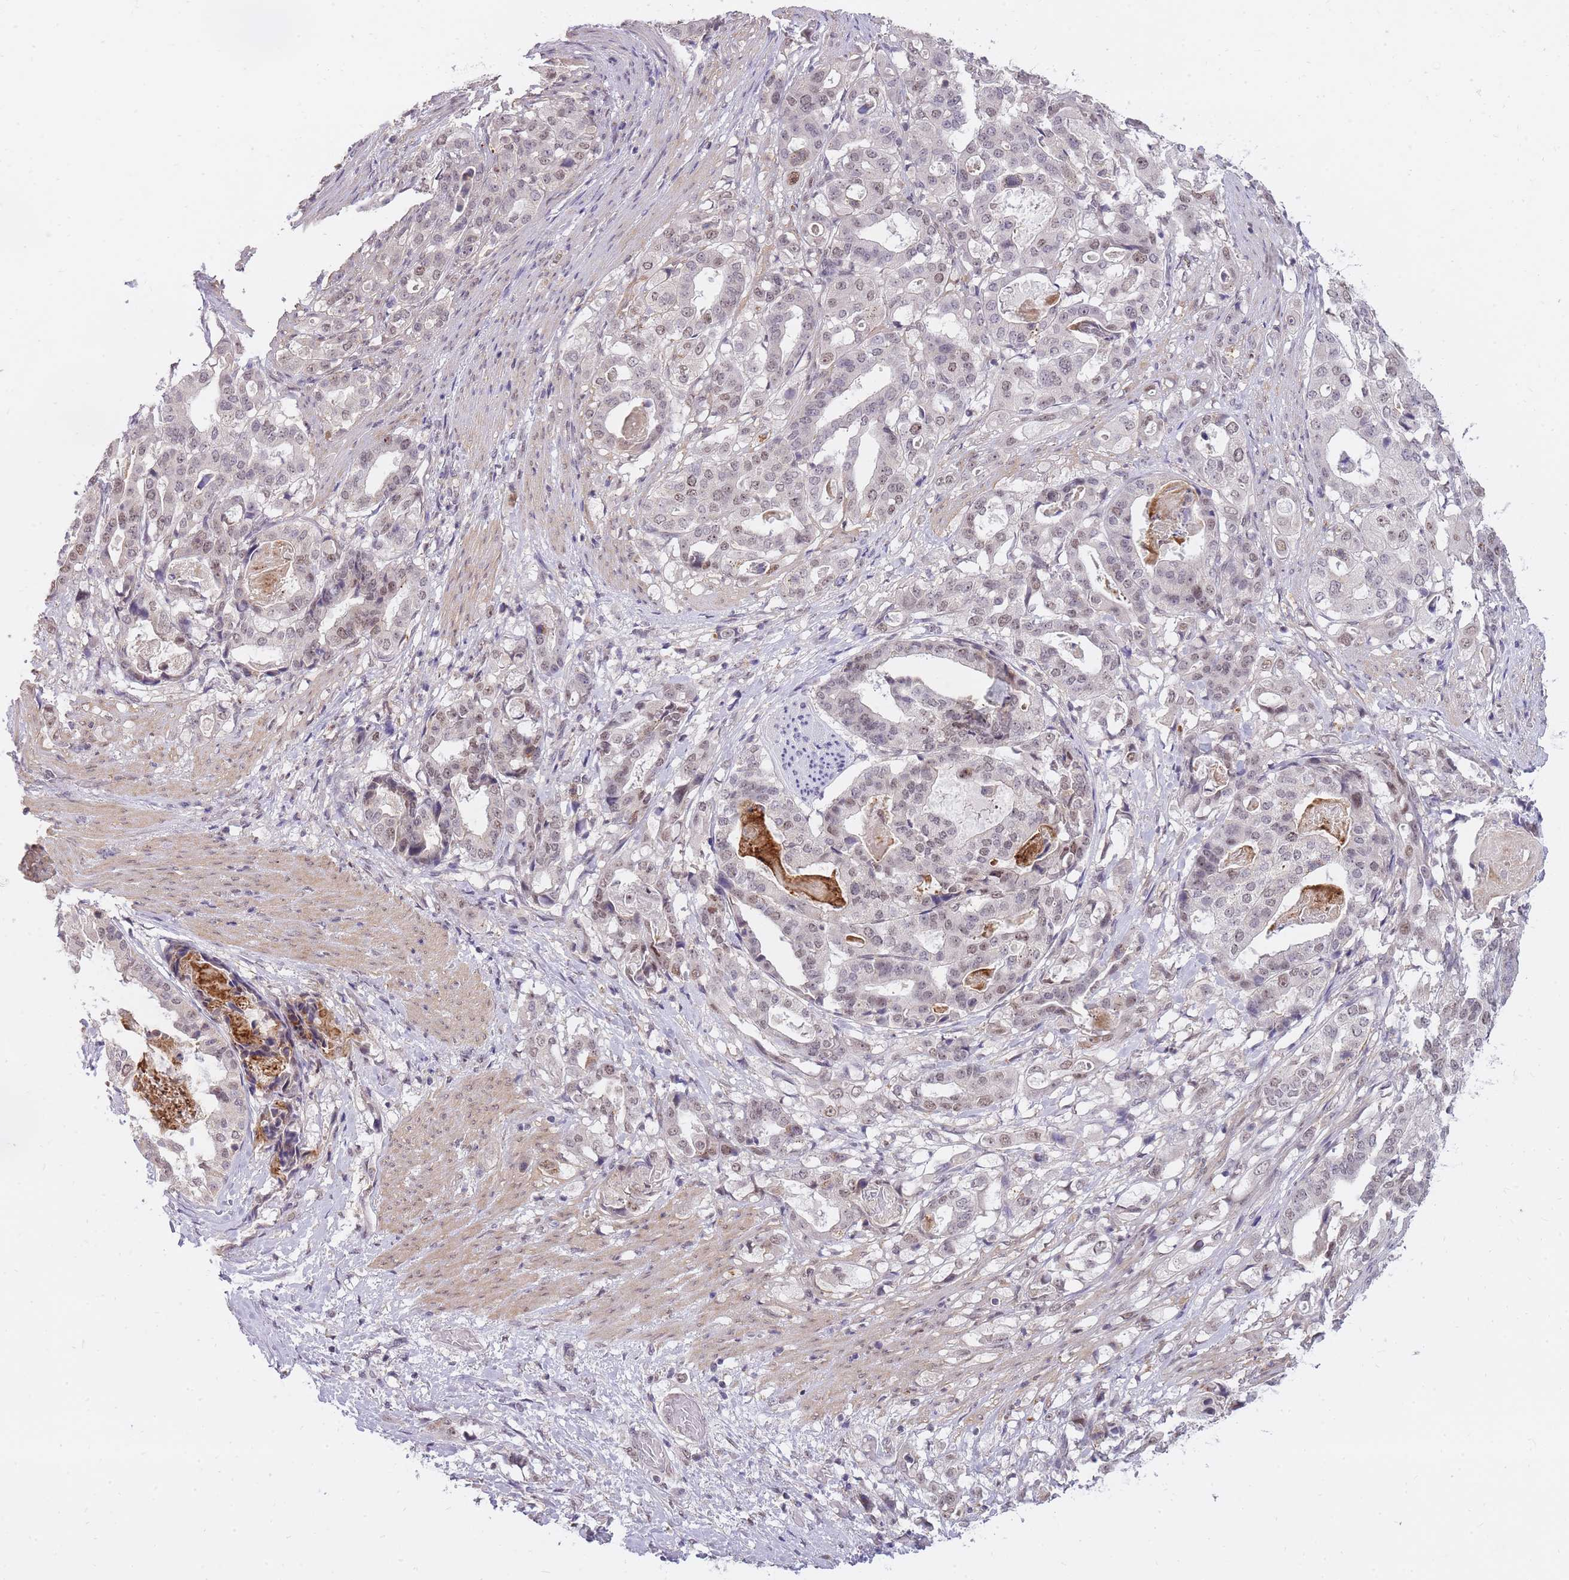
{"staining": {"intensity": "weak", "quantity": "25%-75%", "location": "nuclear"}, "tissue": "stomach cancer", "cell_type": "Tumor cells", "image_type": "cancer", "snomed": [{"axis": "morphology", "description": "Adenocarcinoma, NOS"}, {"axis": "topography", "description": "Stomach"}], "caption": "This is an image of immunohistochemistry (IHC) staining of adenocarcinoma (stomach), which shows weak staining in the nuclear of tumor cells.", "gene": "TIGD1", "patient": {"sex": "male", "age": 48}}